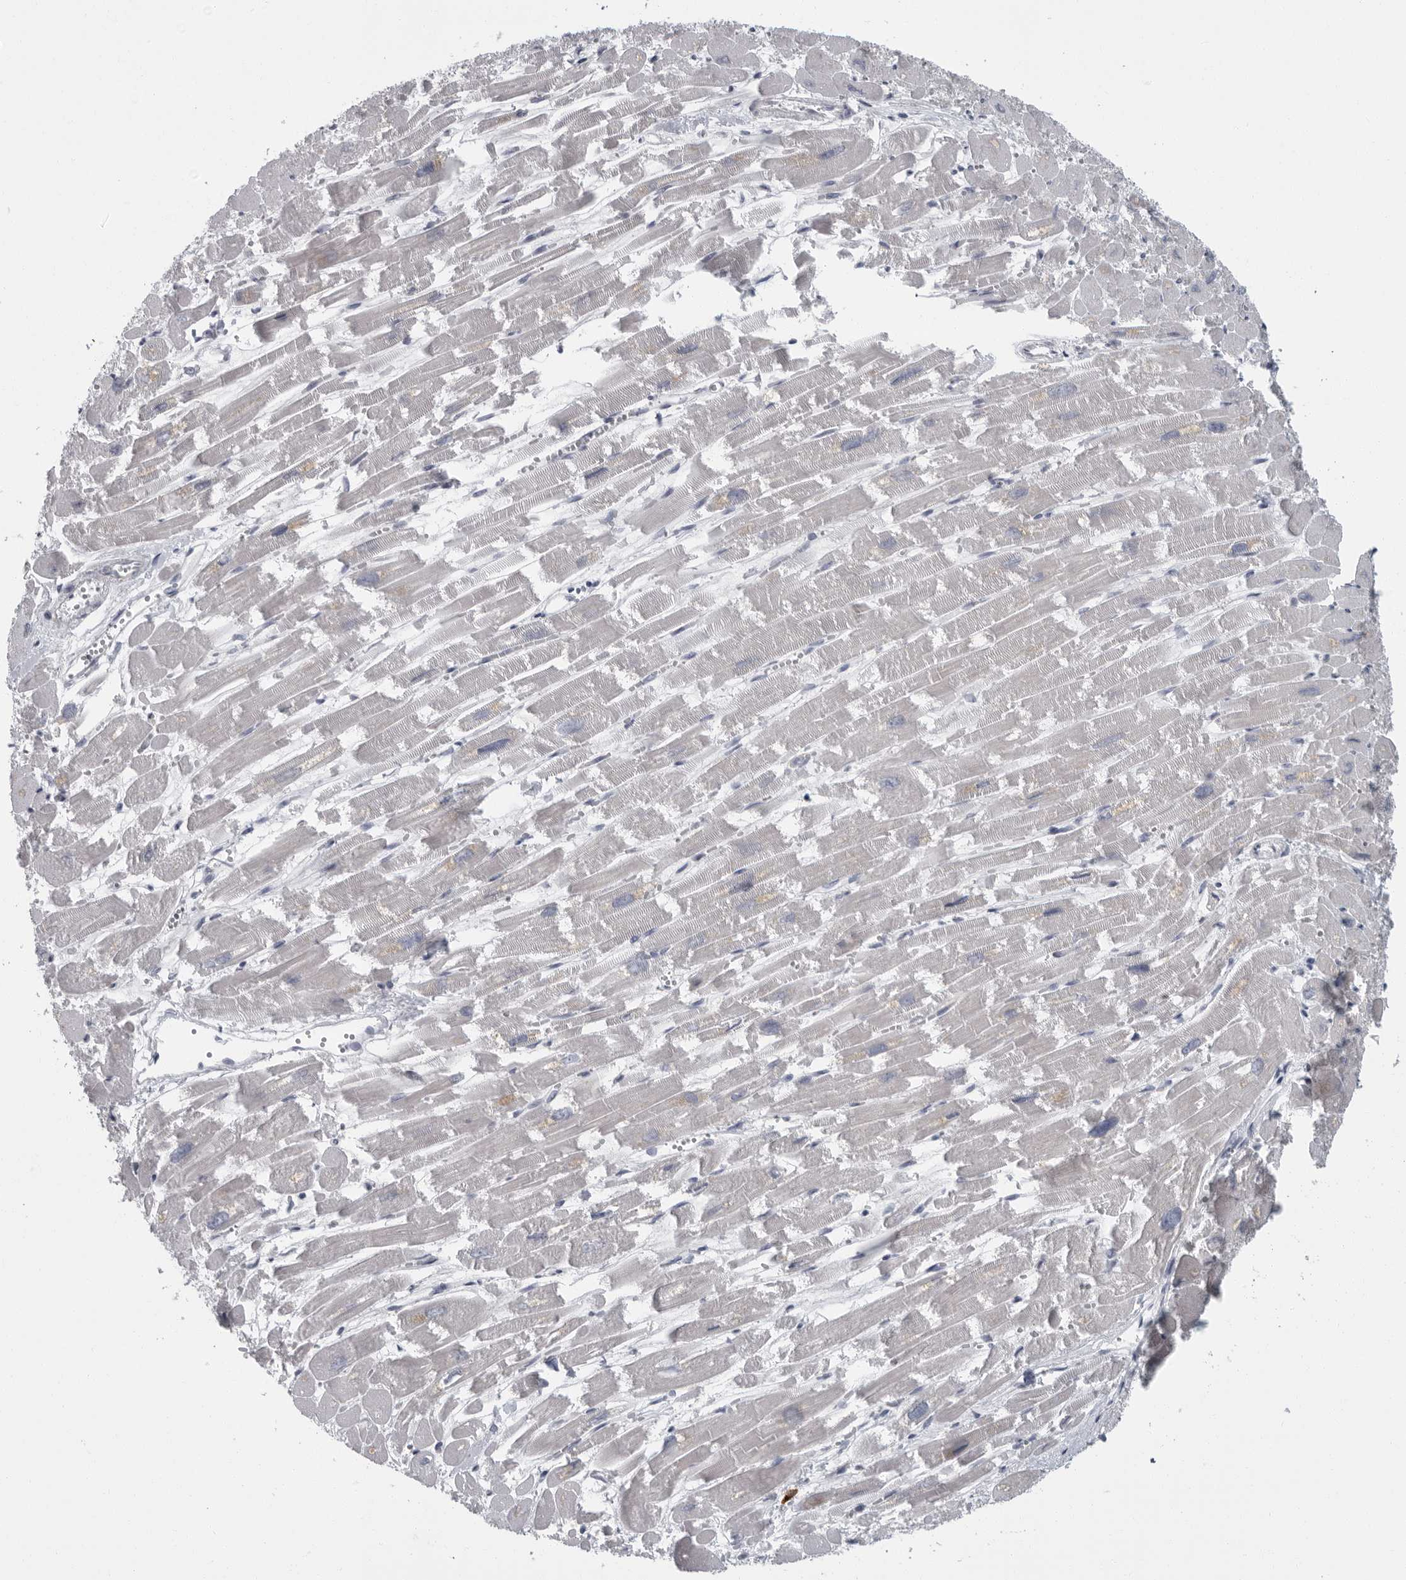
{"staining": {"intensity": "moderate", "quantity": "<25%", "location": "cytoplasmic/membranous"}, "tissue": "heart muscle", "cell_type": "Cardiomyocytes", "image_type": "normal", "snomed": [{"axis": "morphology", "description": "Normal tissue, NOS"}, {"axis": "topography", "description": "Heart"}], "caption": "DAB immunohistochemical staining of normal human heart muscle exhibits moderate cytoplasmic/membranous protein expression in approximately <25% of cardiomyocytes.", "gene": "SLC25A39", "patient": {"sex": "male", "age": 54}}